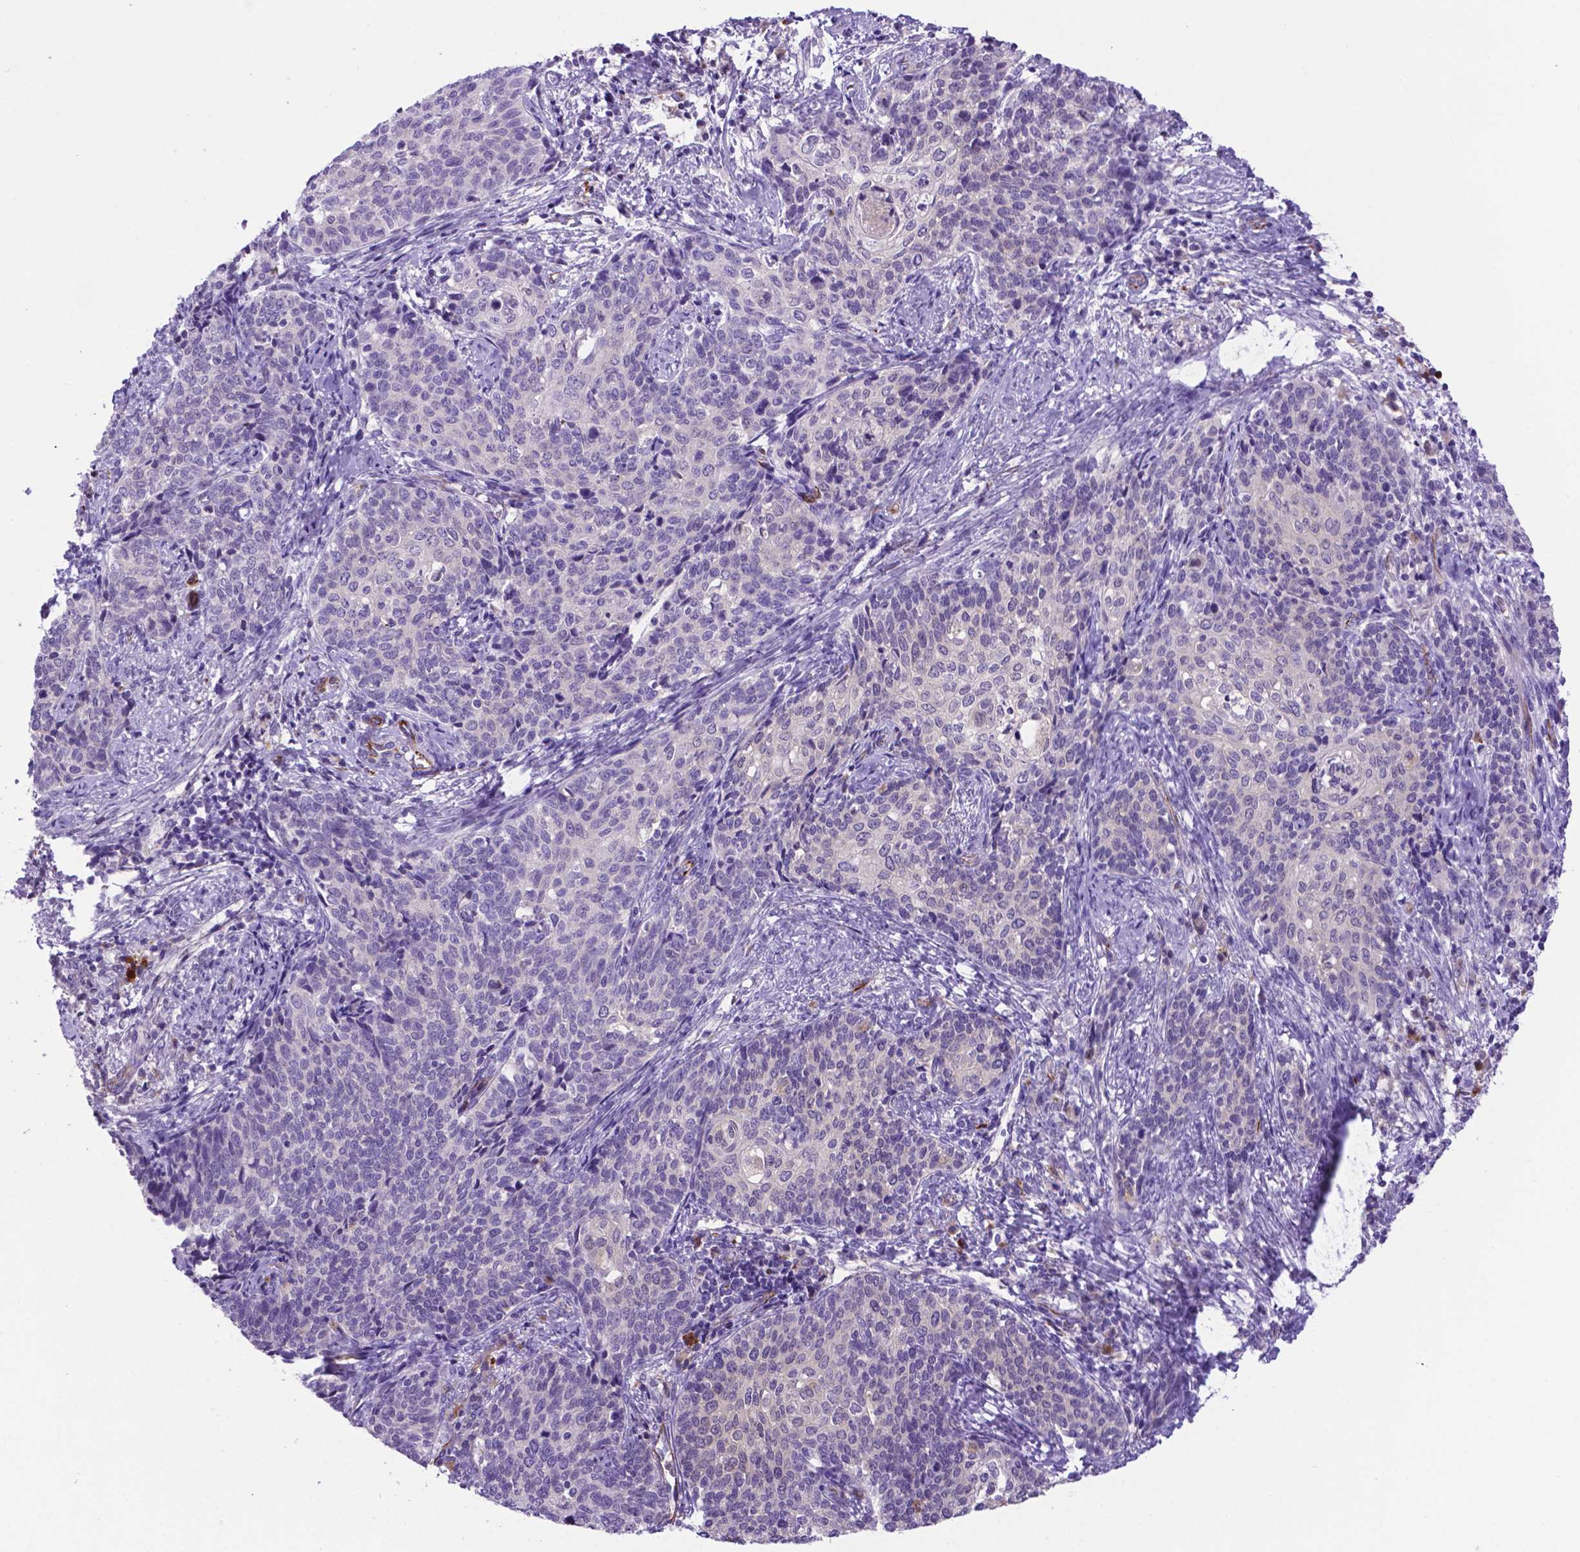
{"staining": {"intensity": "negative", "quantity": "none", "location": "none"}, "tissue": "cervical cancer", "cell_type": "Tumor cells", "image_type": "cancer", "snomed": [{"axis": "morphology", "description": "Squamous cell carcinoma, NOS"}, {"axis": "topography", "description": "Cervix"}], "caption": "A high-resolution micrograph shows IHC staining of cervical squamous cell carcinoma, which displays no significant staining in tumor cells.", "gene": "LZTR1", "patient": {"sex": "female", "age": 39}}